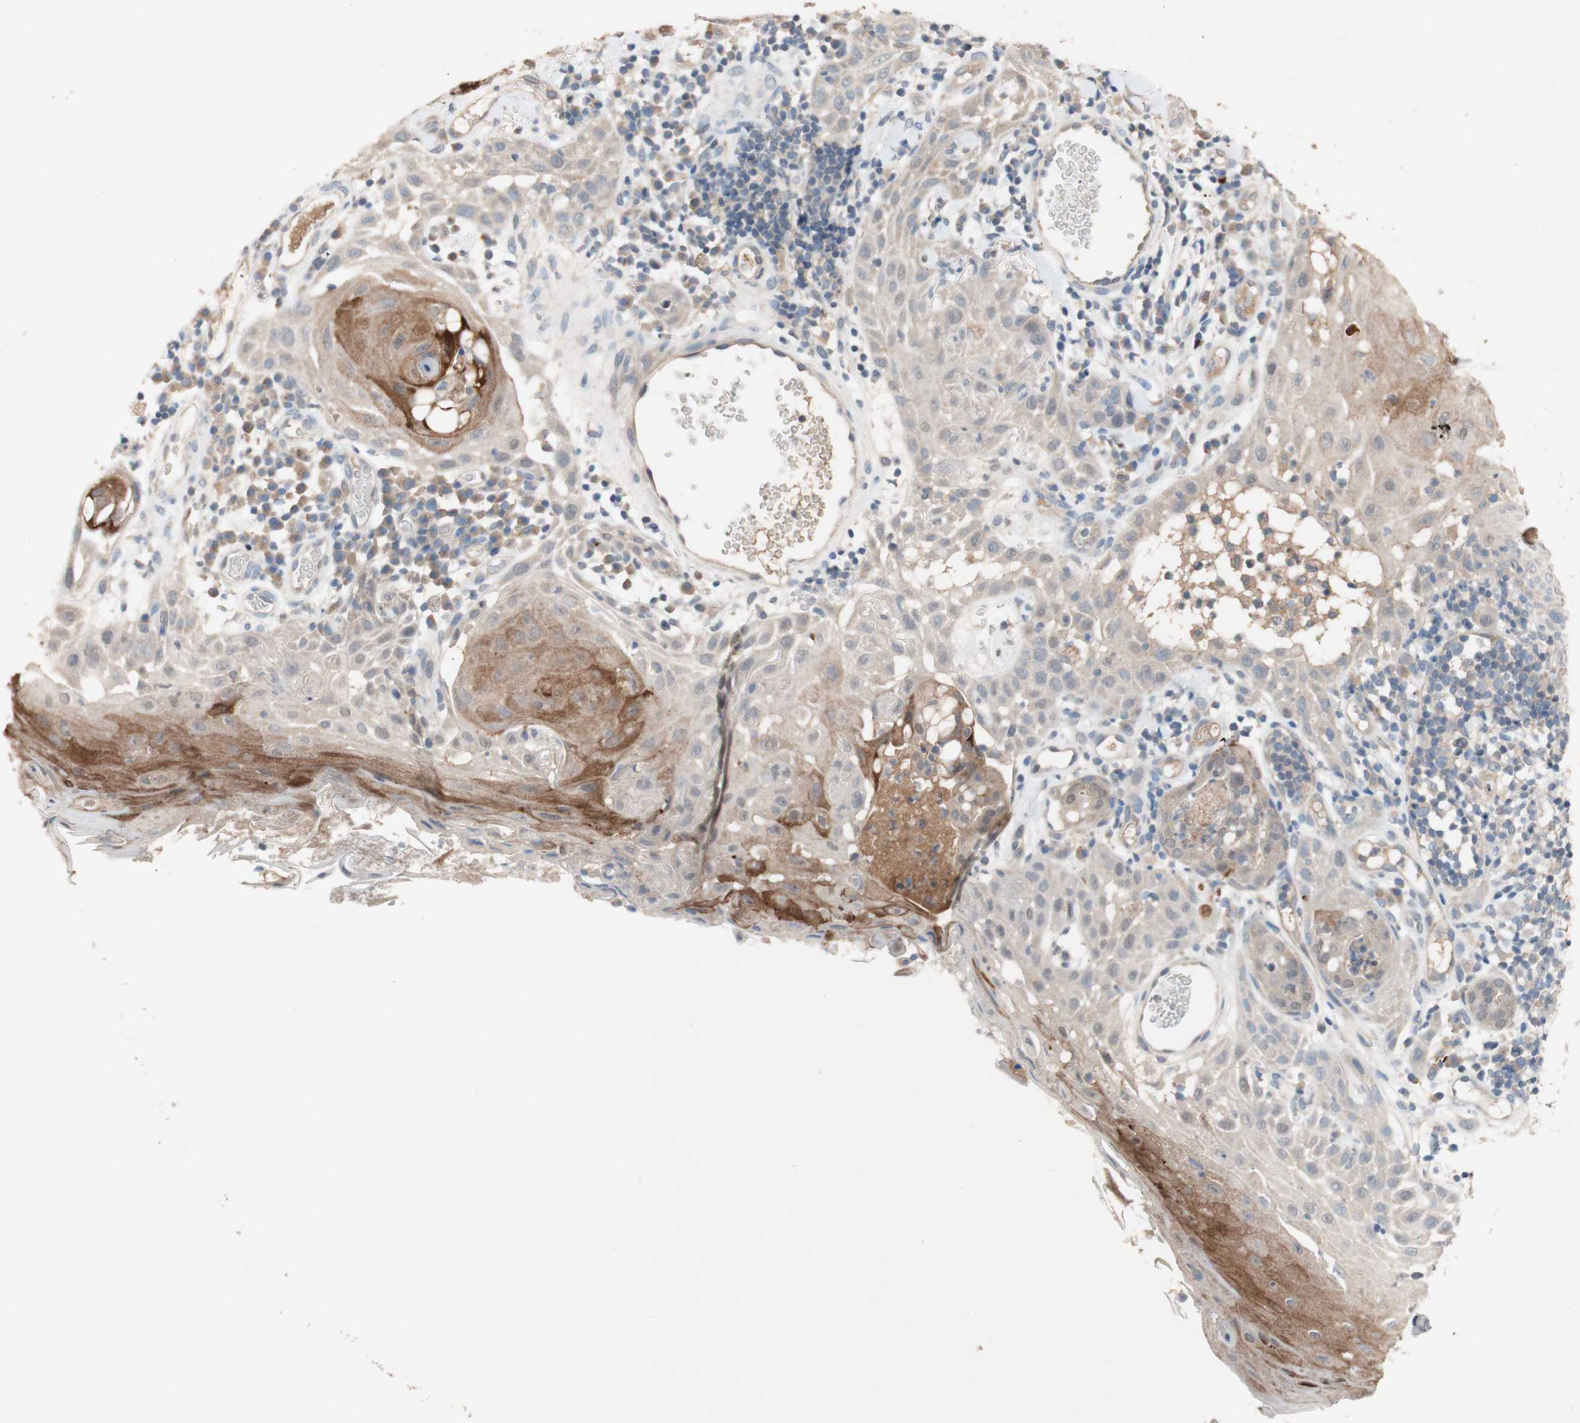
{"staining": {"intensity": "weak", "quantity": "<25%", "location": "cytoplasmic/membranous"}, "tissue": "skin cancer", "cell_type": "Tumor cells", "image_type": "cancer", "snomed": [{"axis": "morphology", "description": "Squamous cell carcinoma, NOS"}, {"axis": "topography", "description": "Skin"}], "caption": "Skin cancer stained for a protein using immunohistochemistry reveals no expression tumor cells.", "gene": "PEX2", "patient": {"sex": "male", "age": 24}}